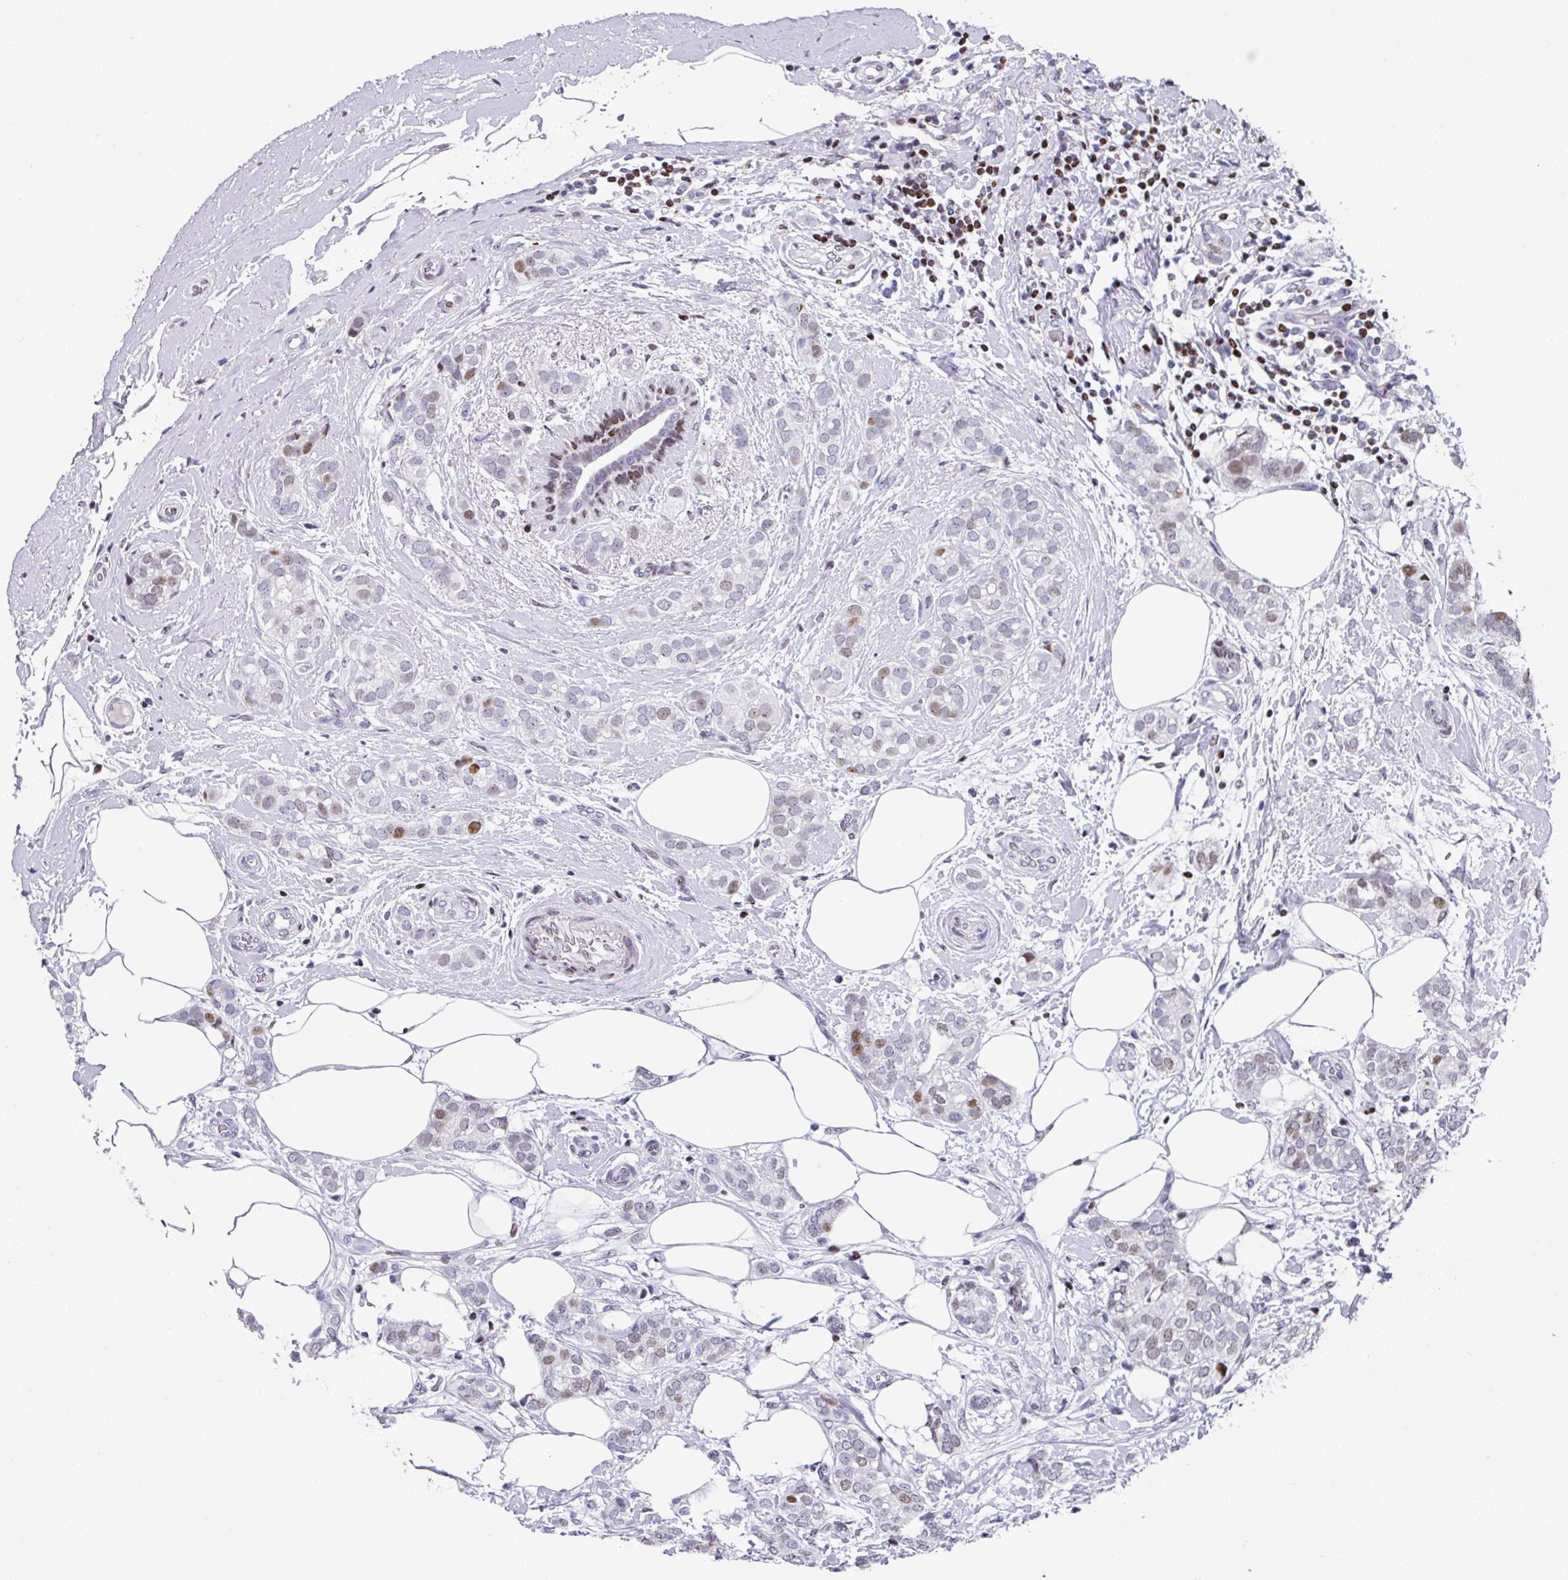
{"staining": {"intensity": "moderate", "quantity": "<25%", "location": "nuclear"}, "tissue": "breast cancer", "cell_type": "Tumor cells", "image_type": "cancer", "snomed": [{"axis": "morphology", "description": "Duct carcinoma"}, {"axis": "topography", "description": "Breast"}], "caption": "Immunohistochemistry (IHC) photomicrograph of human breast invasive ductal carcinoma stained for a protein (brown), which reveals low levels of moderate nuclear positivity in approximately <25% of tumor cells.", "gene": "TCF3", "patient": {"sex": "female", "age": 73}}